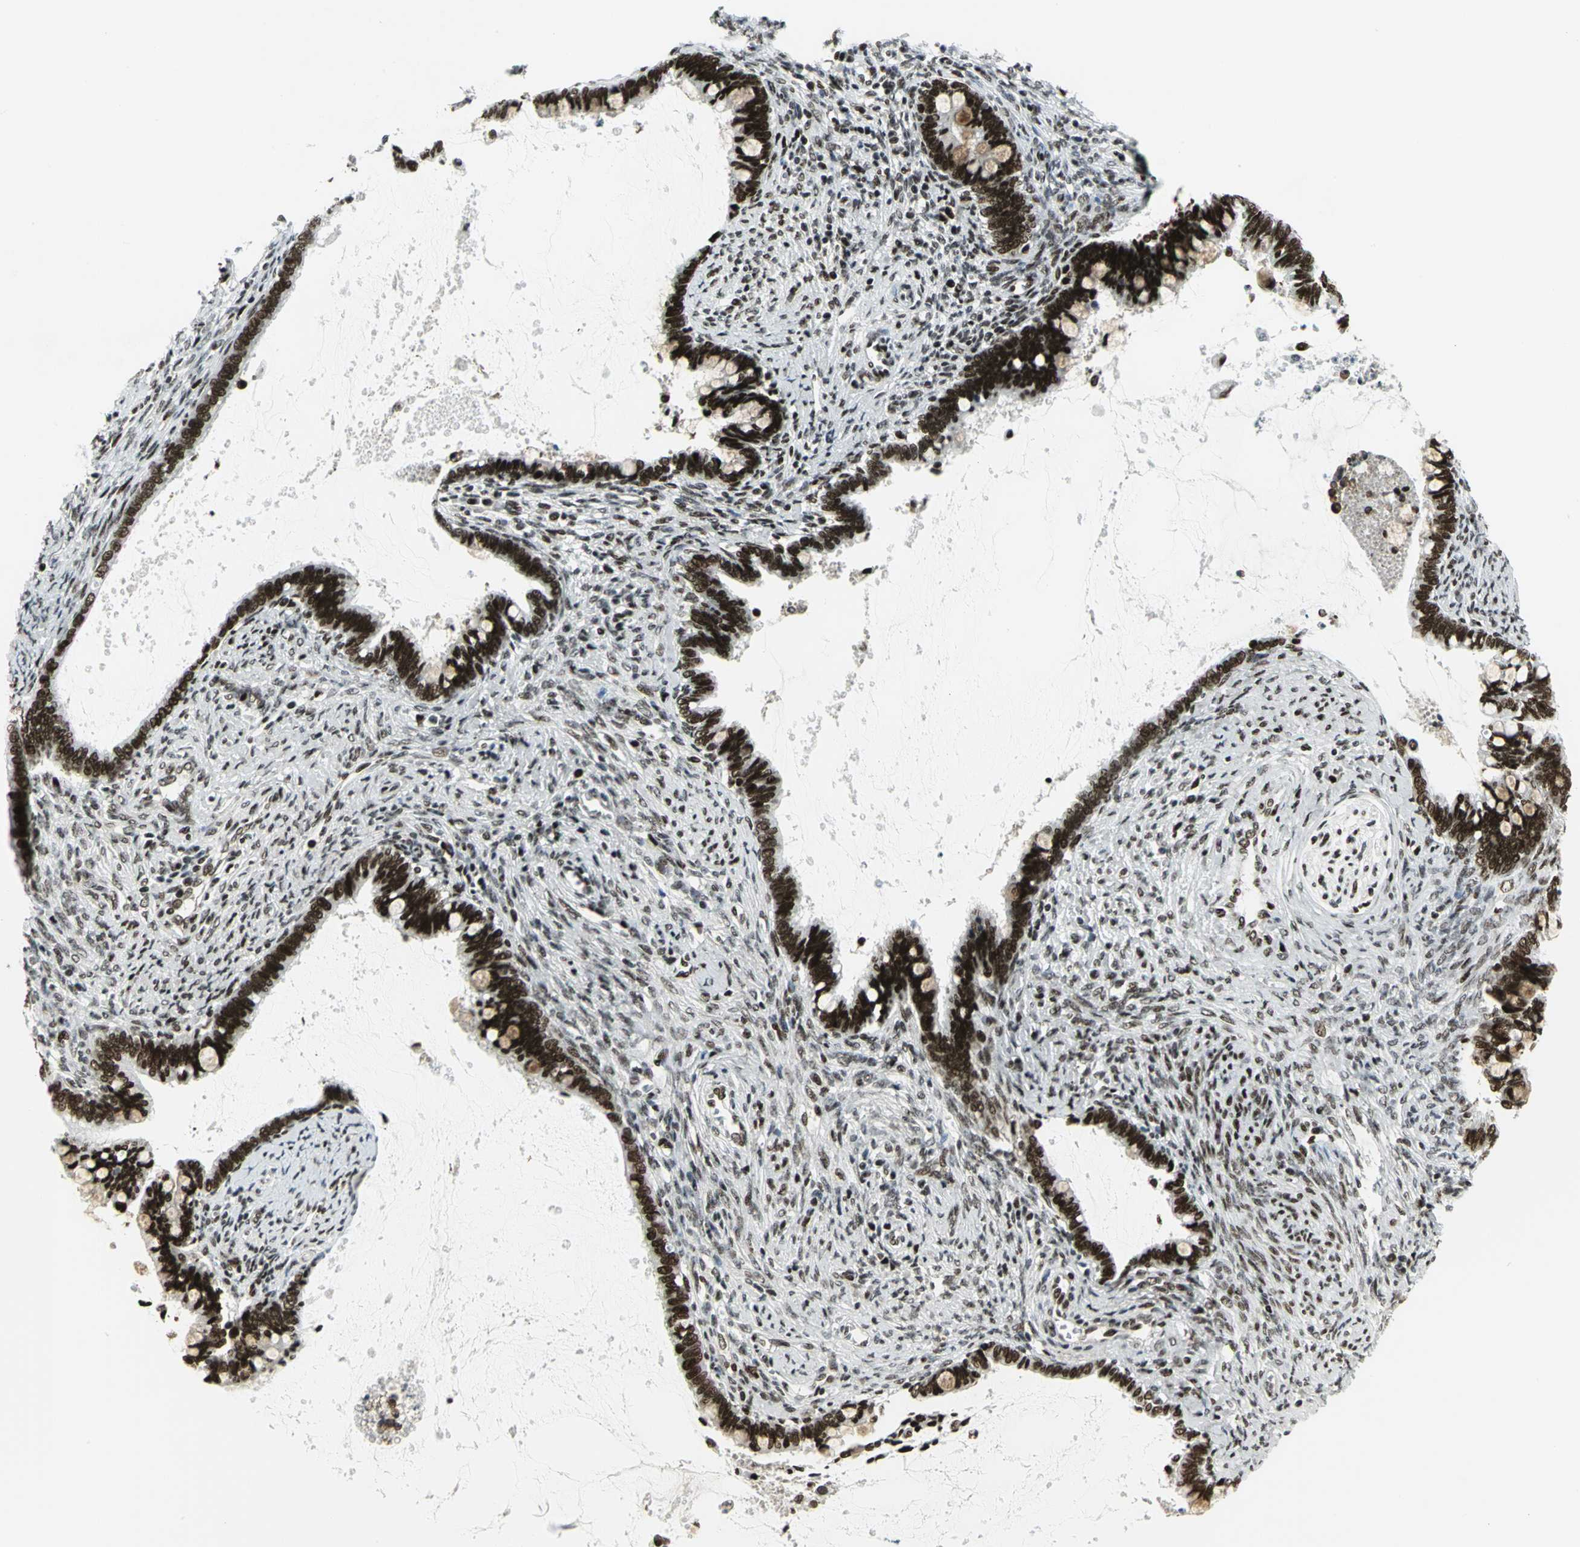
{"staining": {"intensity": "strong", "quantity": ">75%", "location": "nuclear"}, "tissue": "cervical cancer", "cell_type": "Tumor cells", "image_type": "cancer", "snomed": [{"axis": "morphology", "description": "Adenocarcinoma, NOS"}, {"axis": "topography", "description": "Cervix"}], "caption": "Human cervical cancer (adenocarcinoma) stained for a protein (brown) demonstrates strong nuclear positive expression in about >75% of tumor cells.", "gene": "SMARCA4", "patient": {"sex": "female", "age": 44}}